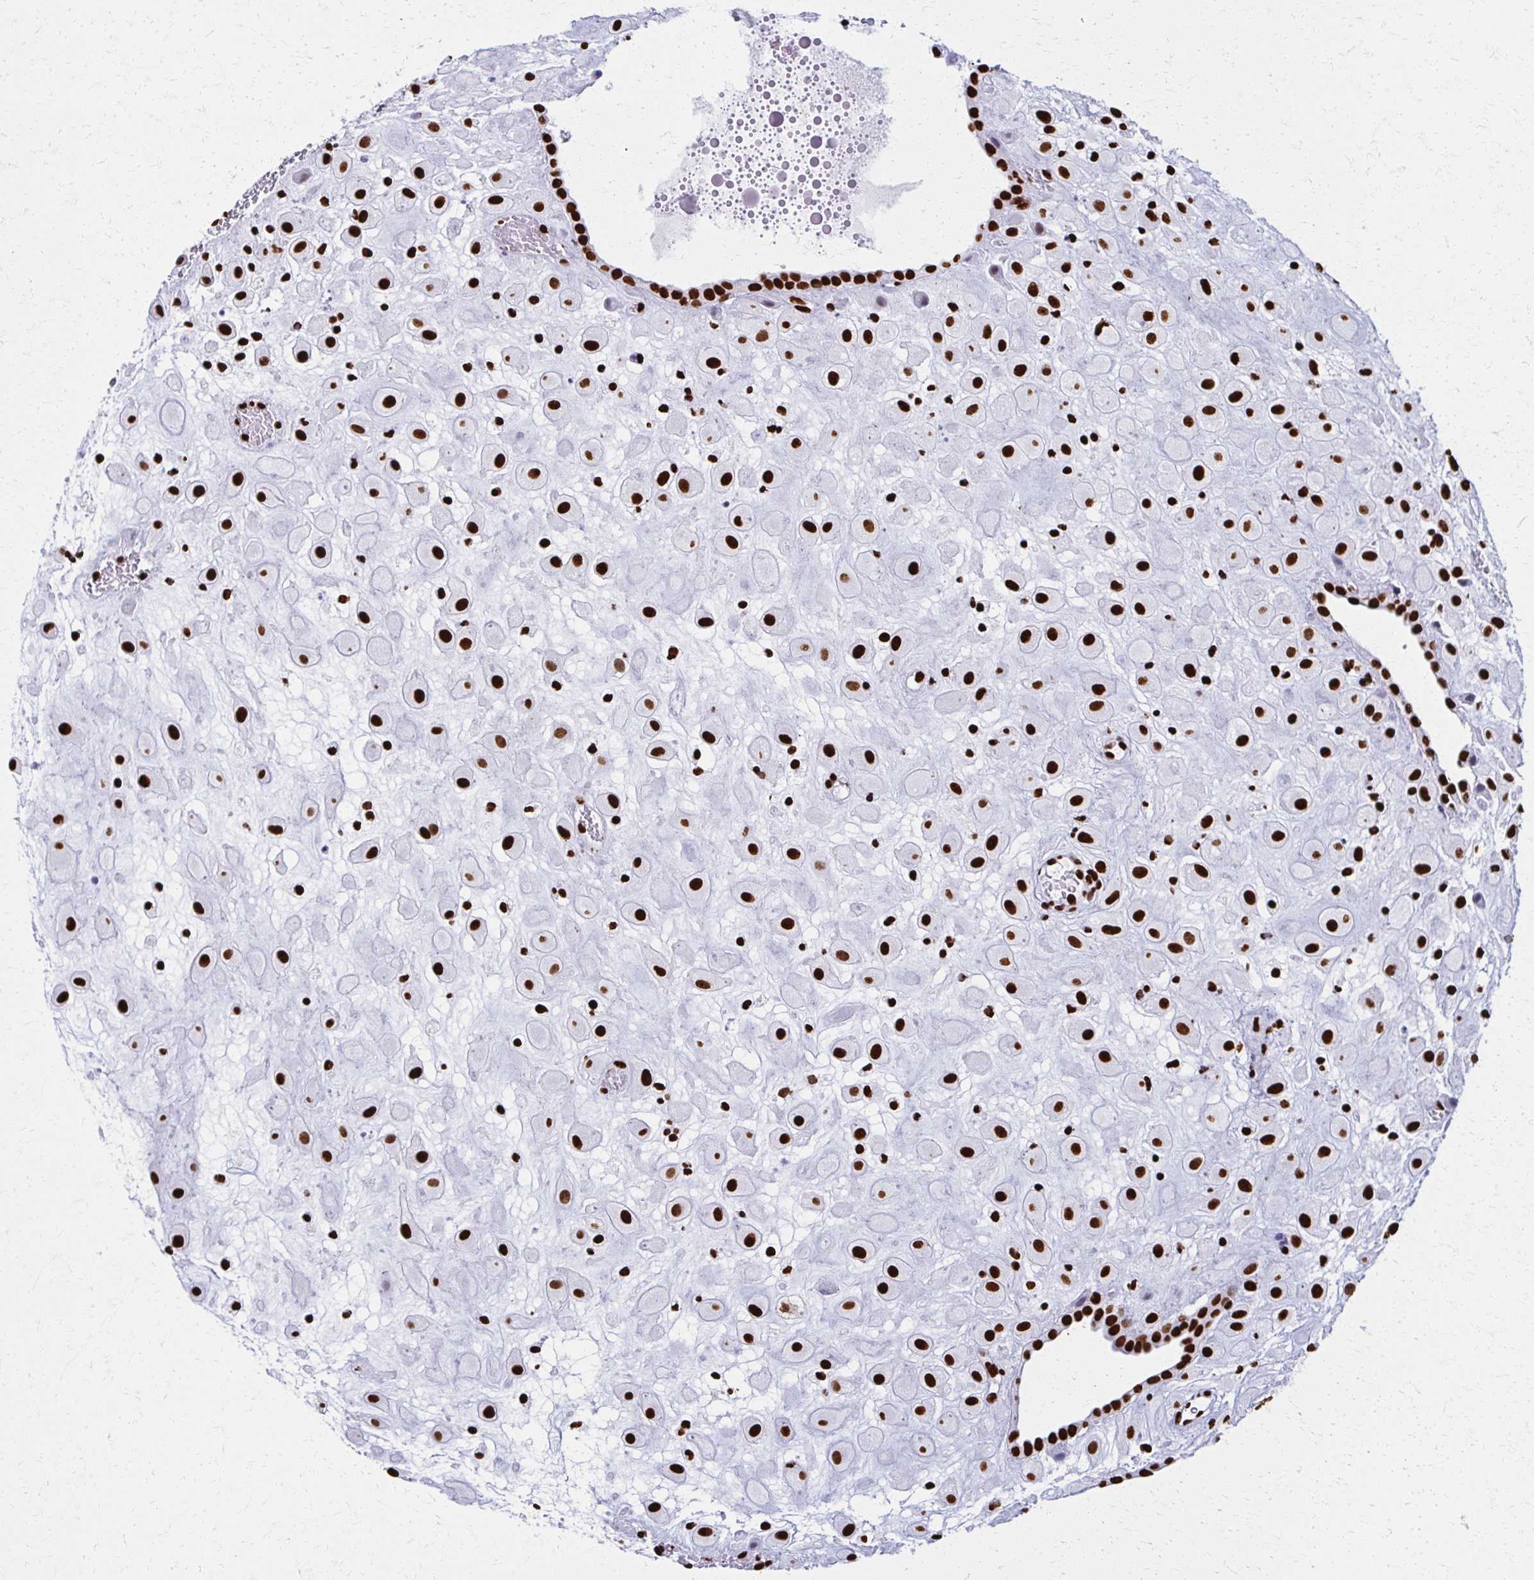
{"staining": {"intensity": "strong", "quantity": ">75%", "location": "nuclear"}, "tissue": "placenta", "cell_type": "Decidual cells", "image_type": "normal", "snomed": [{"axis": "morphology", "description": "Normal tissue, NOS"}, {"axis": "topography", "description": "Placenta"}], "caption": "This histopathology image exhibits benign placenta stained with IHC to label a protein in brown. The nuclear of decidual cells show strong positivity for the protein. Nuclei are counter-stained blue.", "gene": "NONO", "patient": {"sex": "female", "age": 24}}